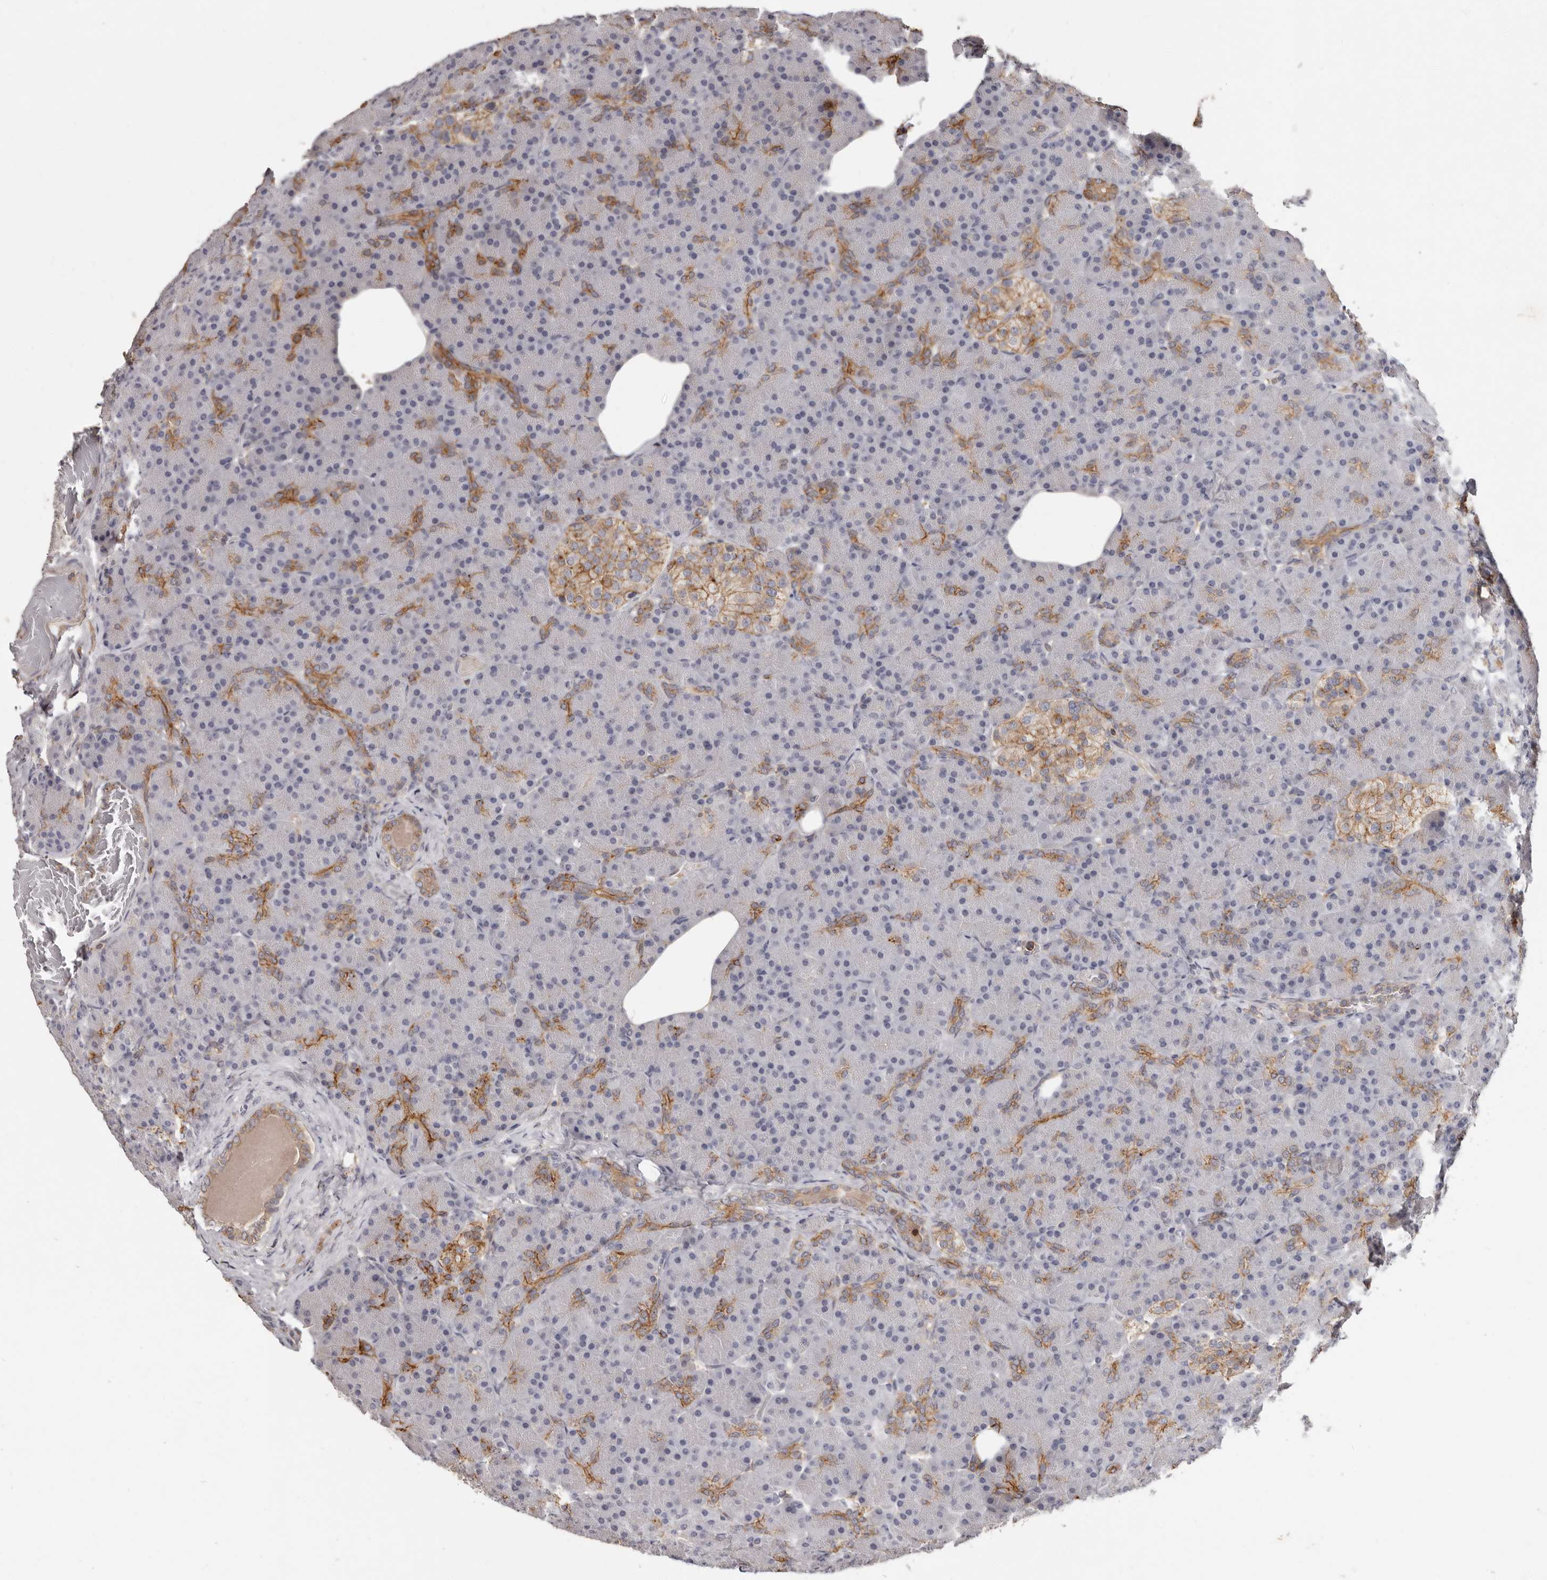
{"staining": {"intensity": "moderate", "quantity": "<25%", "location": "cytoplasmic/membranous"}, "tissue": "pancreas", "cell_type": "Exocrine glandular cells", "image_type": "normal", "snomed": [{"axis": "morphology", "description": "Normal tissue, NOS"}, {"axis": "topography", "description": "Pancreas"}], "caption": "The image demonstrates staining of benign pancreas, revealing moderate cytoplasmic/membranous protein expression (brown color) within exocrine glandular cells.", "gene": "KIF26B", "patient": {"sex": "female", "age": 43}}